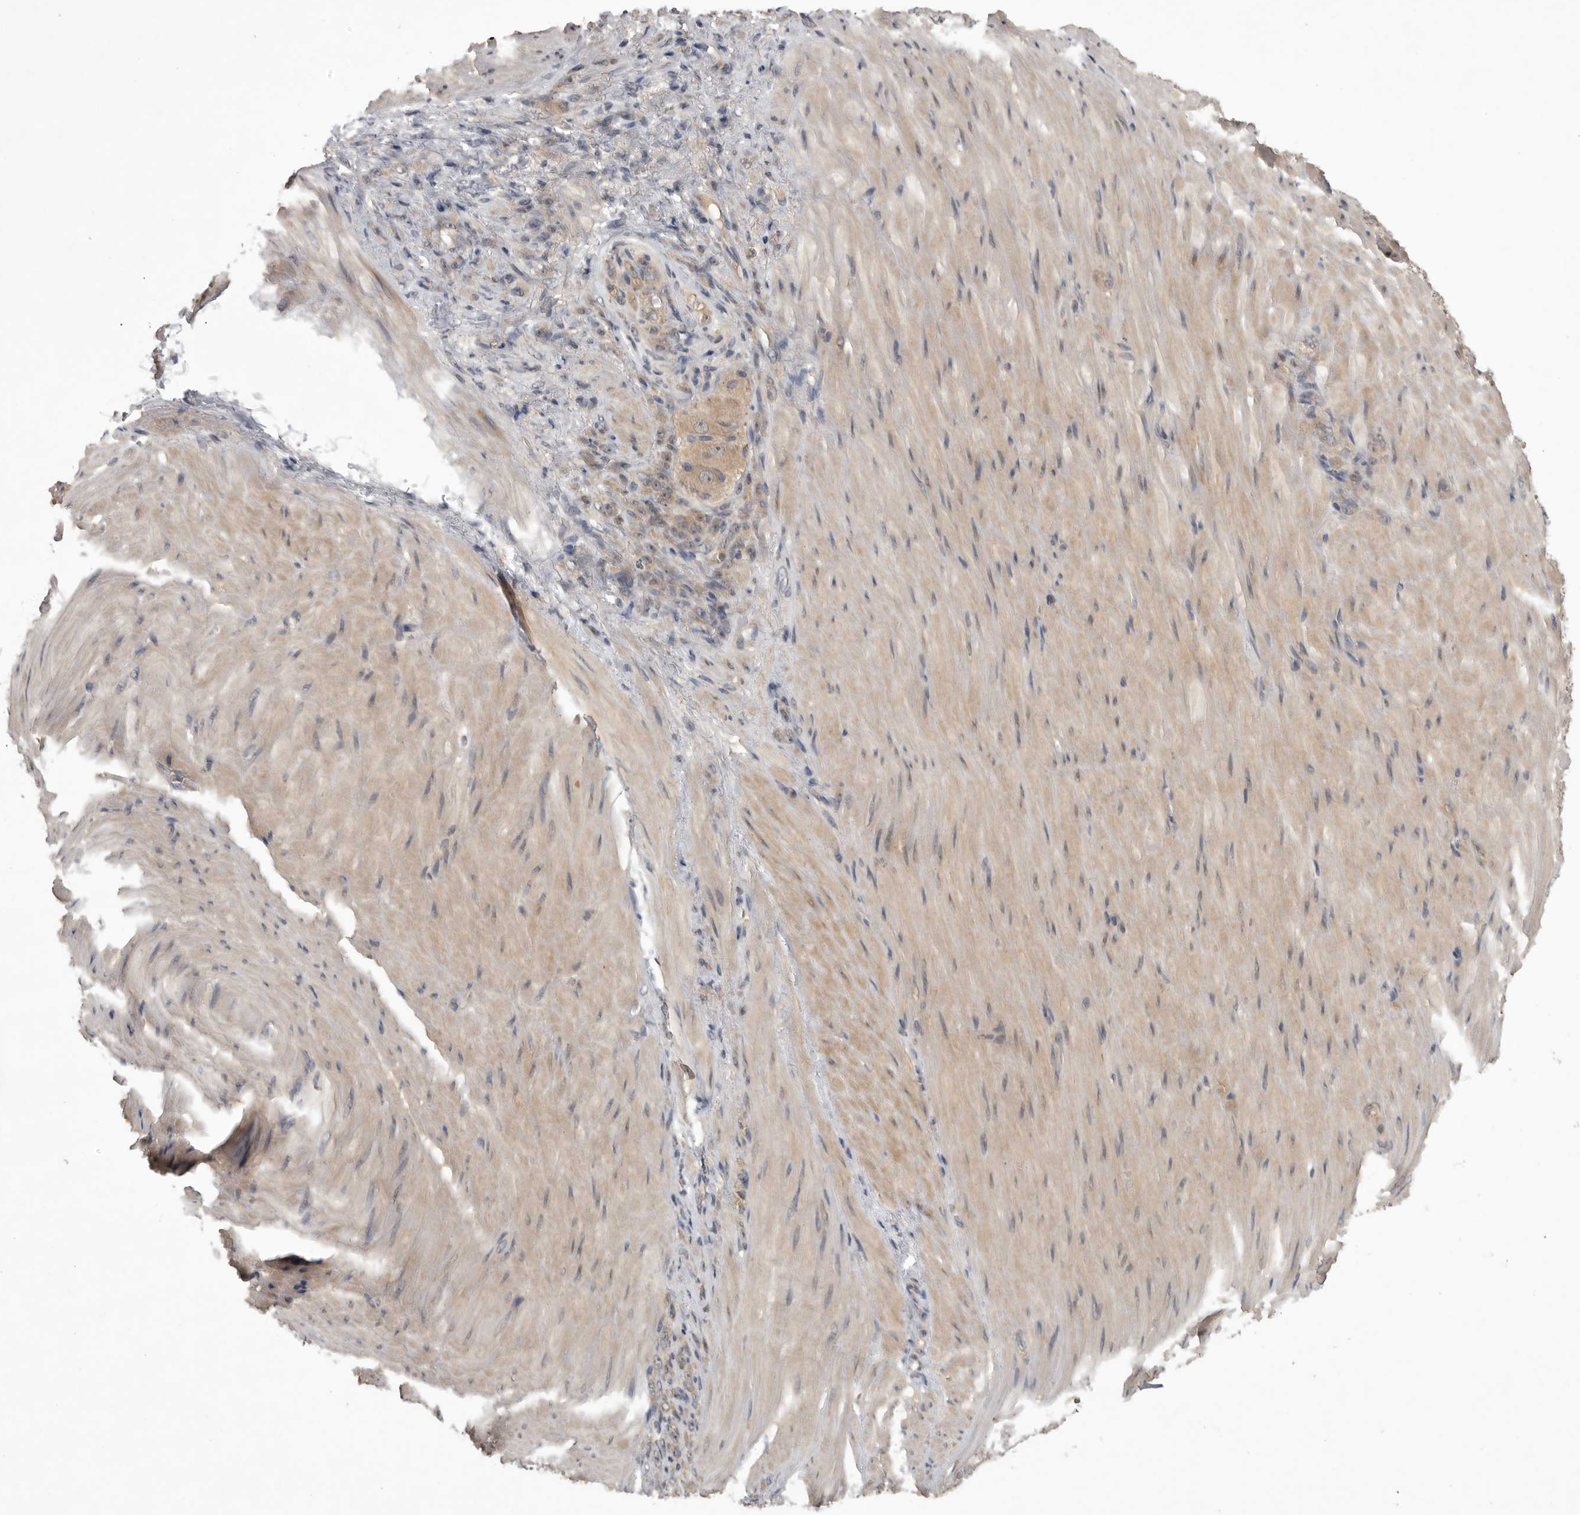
{"staining": {"intensity": "negative", "quantity": "none", "location": "none"}, "tissue": "stomach cancer", "cell_type": "Tumor cells", "image_type": "cancer", "snomed": [{"axis": "morphology", "description": "Normal tissue, NOS"}, {"axis": "morphology", "description": "Adenocarcinoma, NOS"}, {"axis": "topography", "description": "Stomach"}], "caption": "Immunohistochemistry (IHC) of human stomach adenocarcinoma displays no staining in tumor cells. (DAB (3,3'-diaminobenzidine) IHC with hematoxylin counter stain).", "gene": "ZNF114", "patient": {"sex": "male", "age": 82}}